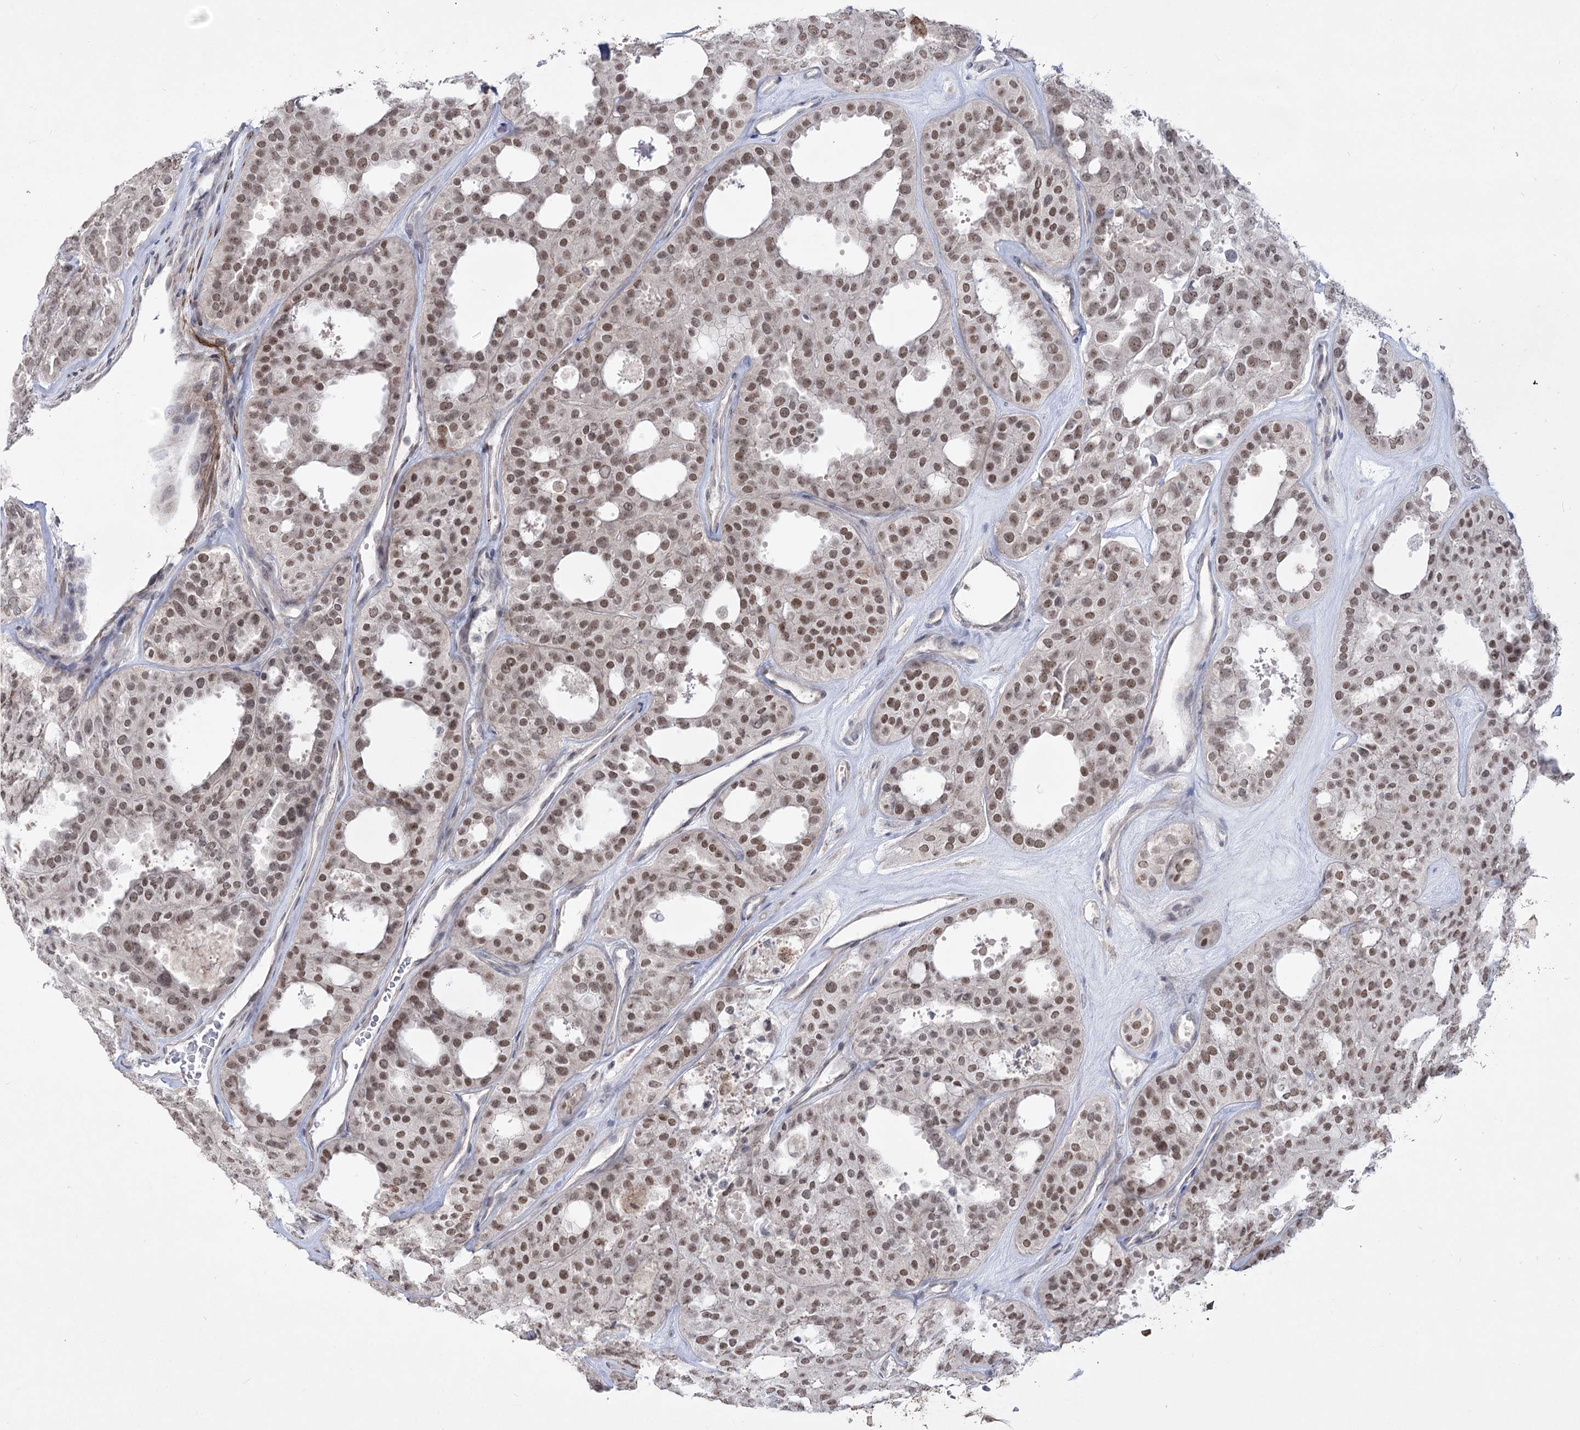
{"staining": {"intensity": "moderate", "quantity": ">75%", "location": "nuclear"}, "tissue": "thyroid cancer", "cell_type": "Tumor cells", "image_type": "cancer", "snomed": [{"axis": "morphology", "description": "Follicular adenoma carcinoma, NOS"}, {"axis": "topography", "description": "Thyroid gland"}], "caption": "Brown immunohistochemical staining in thyroid cancer (follicular adenoma carcinoma) demonstrates moderate nuclear expression in approximately >75% of tumor cells.", "gene": "ZSCAN23", "patient": {"sex": "male", "age": 75}}